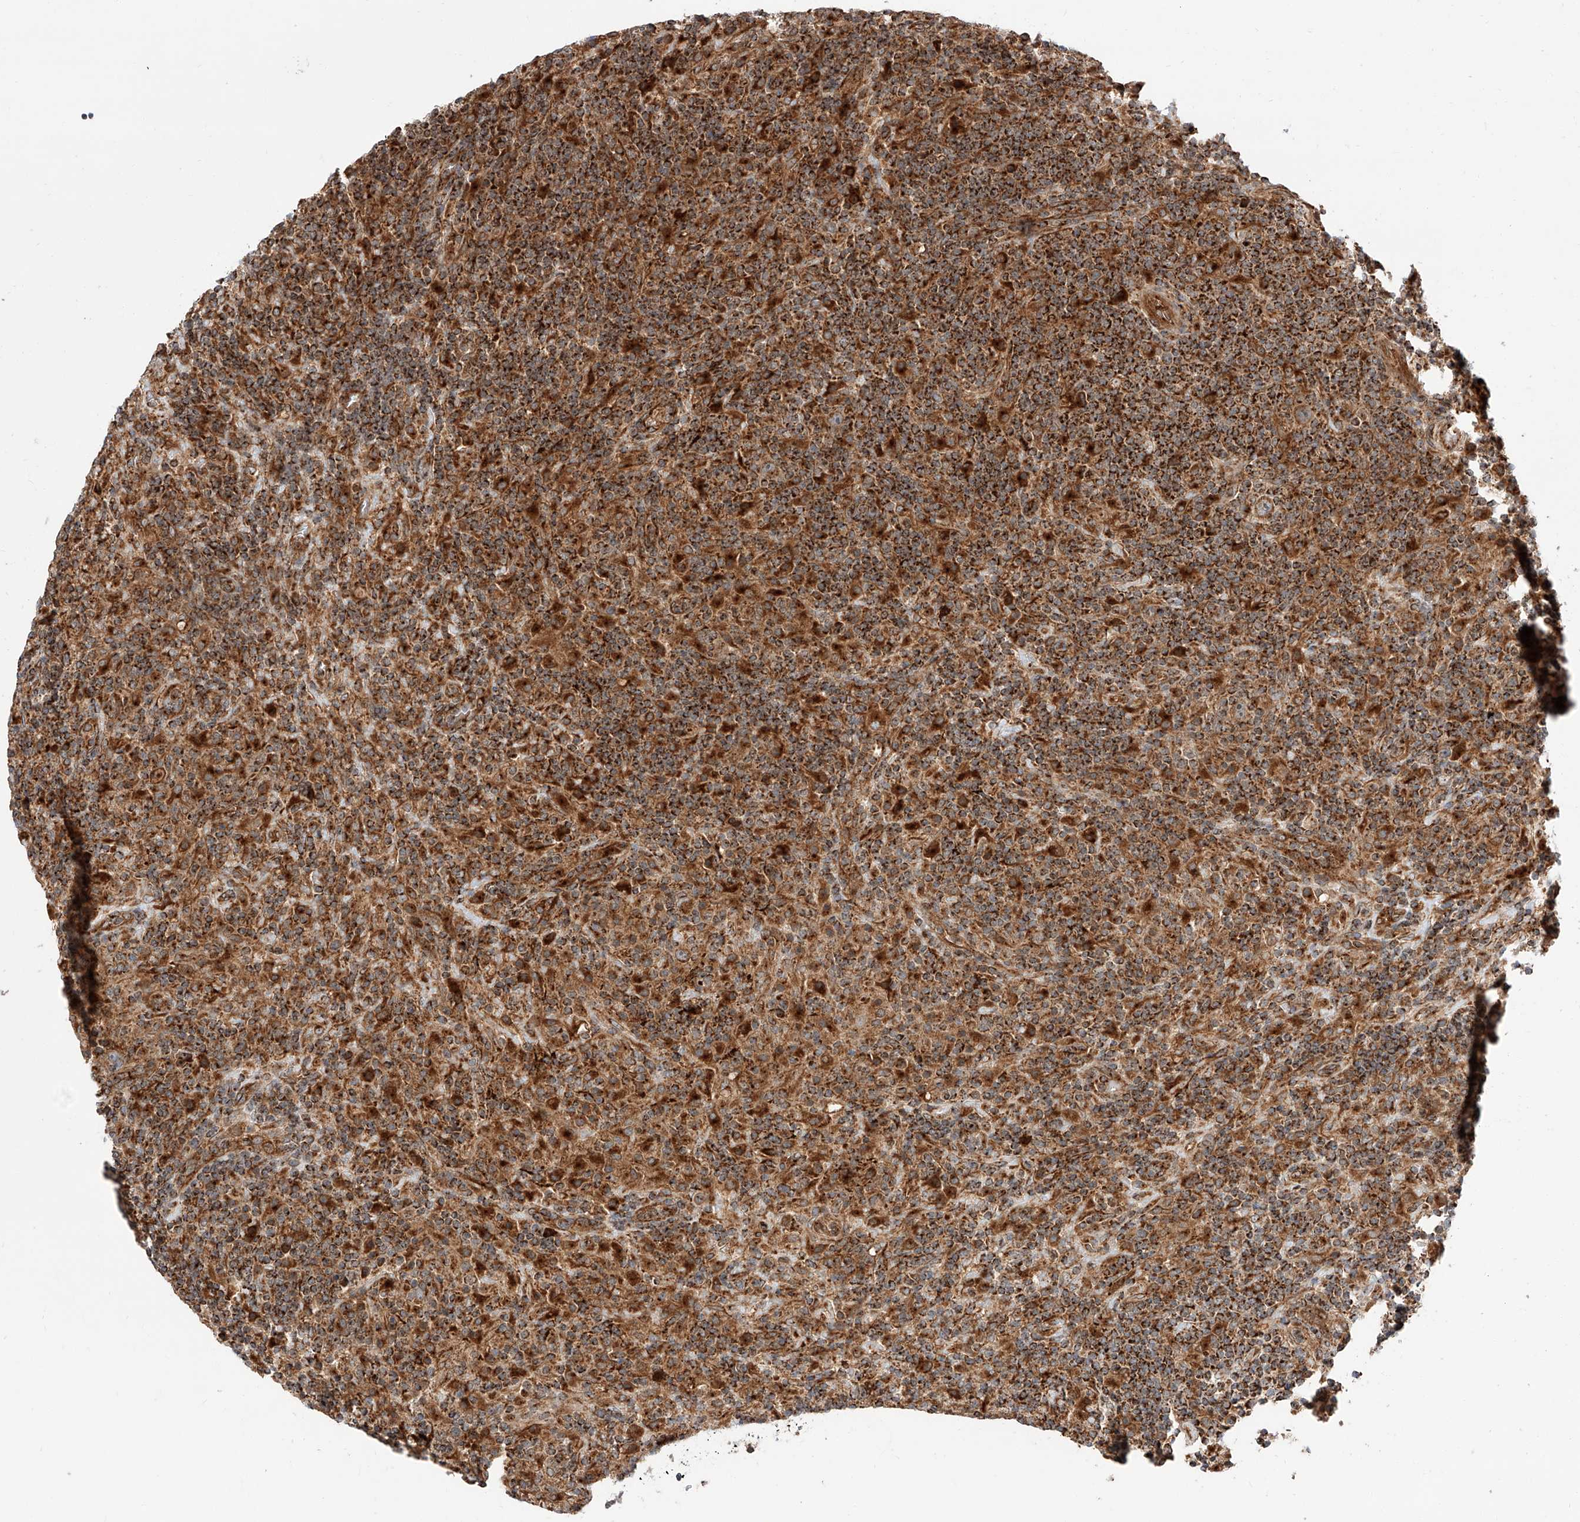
{"staining": {"intensity": "moderate", "quantity": ">75%", "location": "cytoplasmic/membranous"}, "tissue": "lymphoma", "cell_type": "Tumor cells", "image_type": "cancer", "snomed": [{"axis": "morphology", "description": "Hodgkin's disease, NOS"}, {"axis": "topography", "description": "Lymph node"}], "caption": "Brown immunohistochemical staining in lymphoma shows moderate cytoplasmic/membranous staining in approximately >75% of tumor cells.", "gene": "ISCA2", "patient": {"sex": "male", "age": 70}}